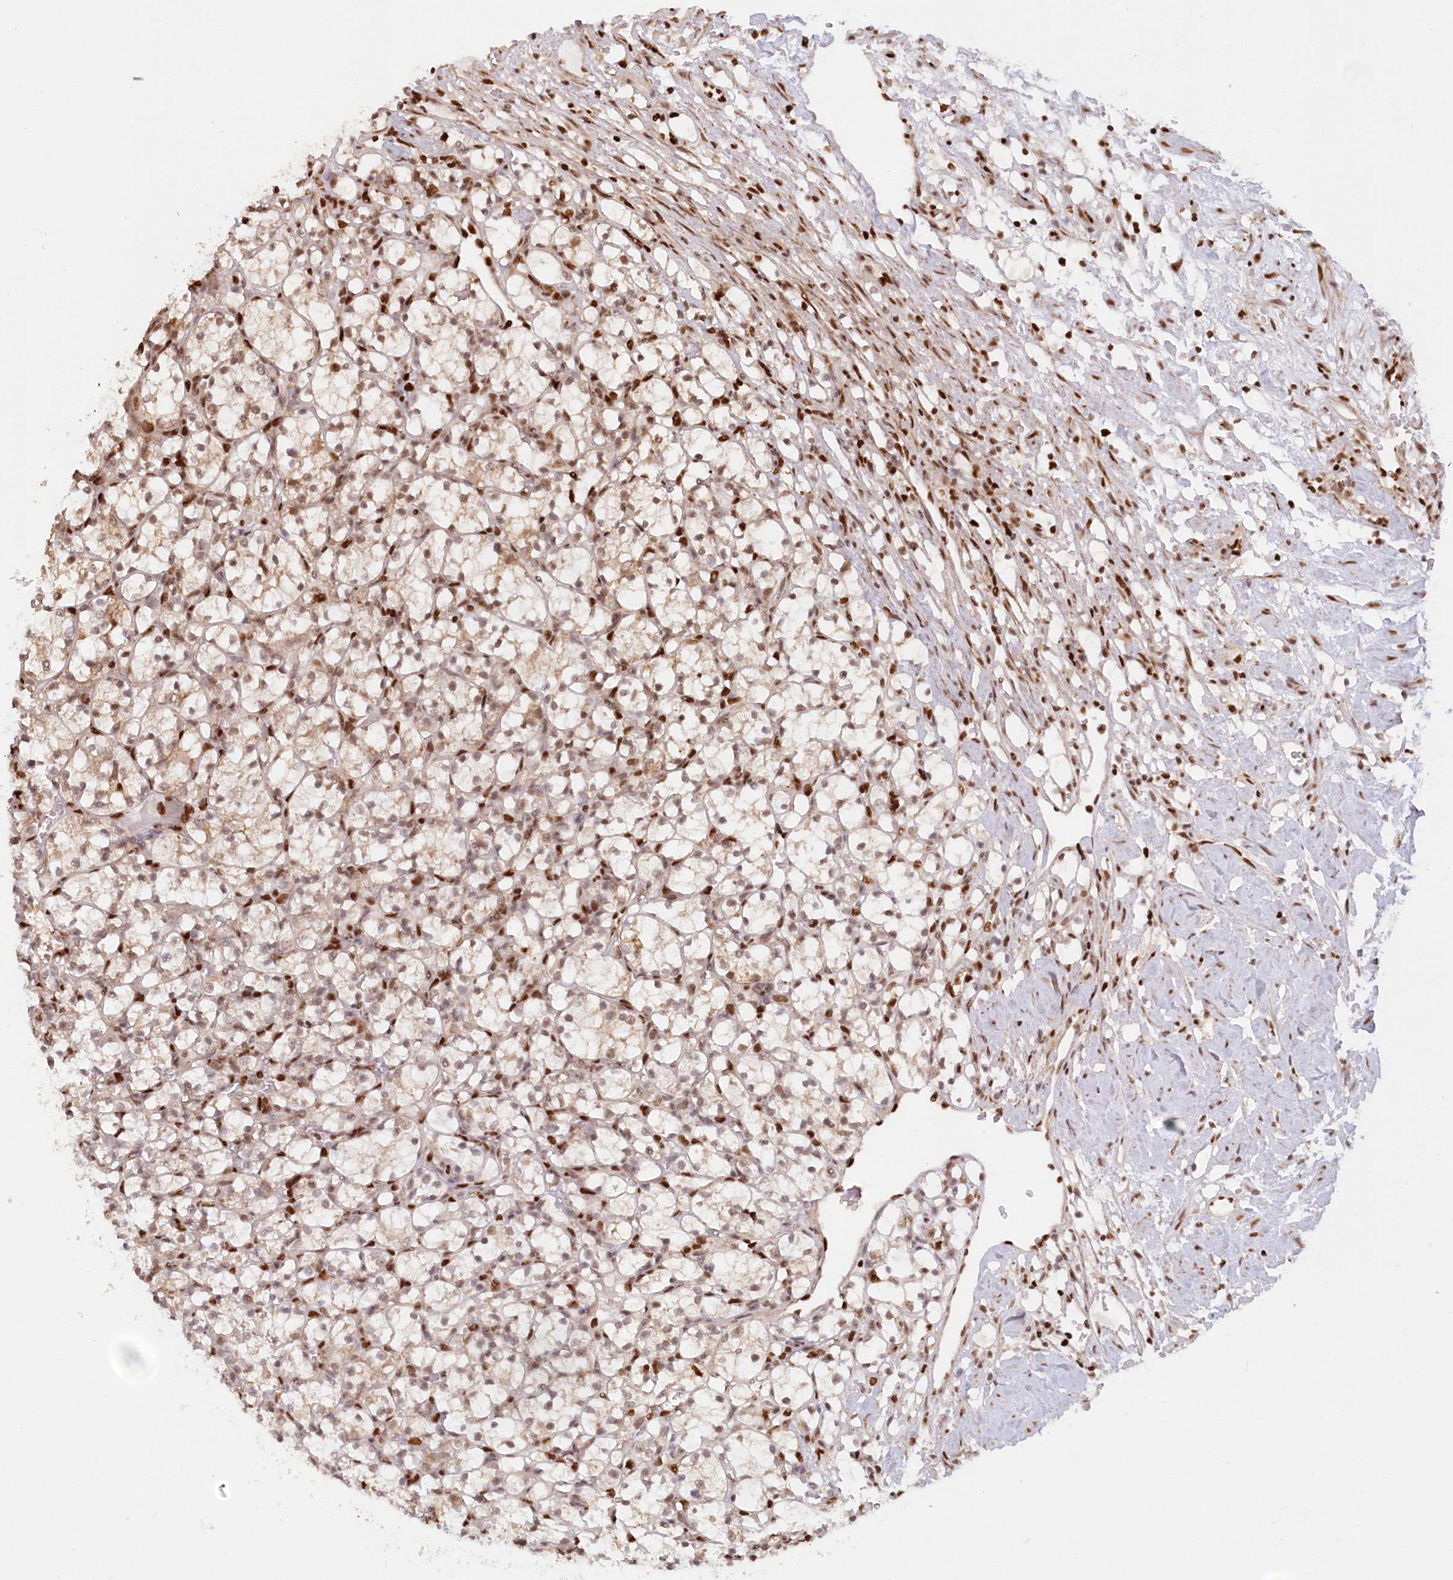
{"staining": {"intensity": "negative", "quantity": "none", "location": "none"}, "tissue": "renal cancer", "cell_type": "Tumor cells", "image_type": "cancer", "snomed": [{"axis": "morphology", "description": "Adenocarcinoma, NOS"}, {"axis": "topography", "description": "Kidney"}], "caption": "Immunohistochemistry (IHC) image of human renal cancer stained for a protein (brown), which shows no staining in tumor cells.", "gene": "POLR2B", "patient": {"sex": "female", "age": 69}}